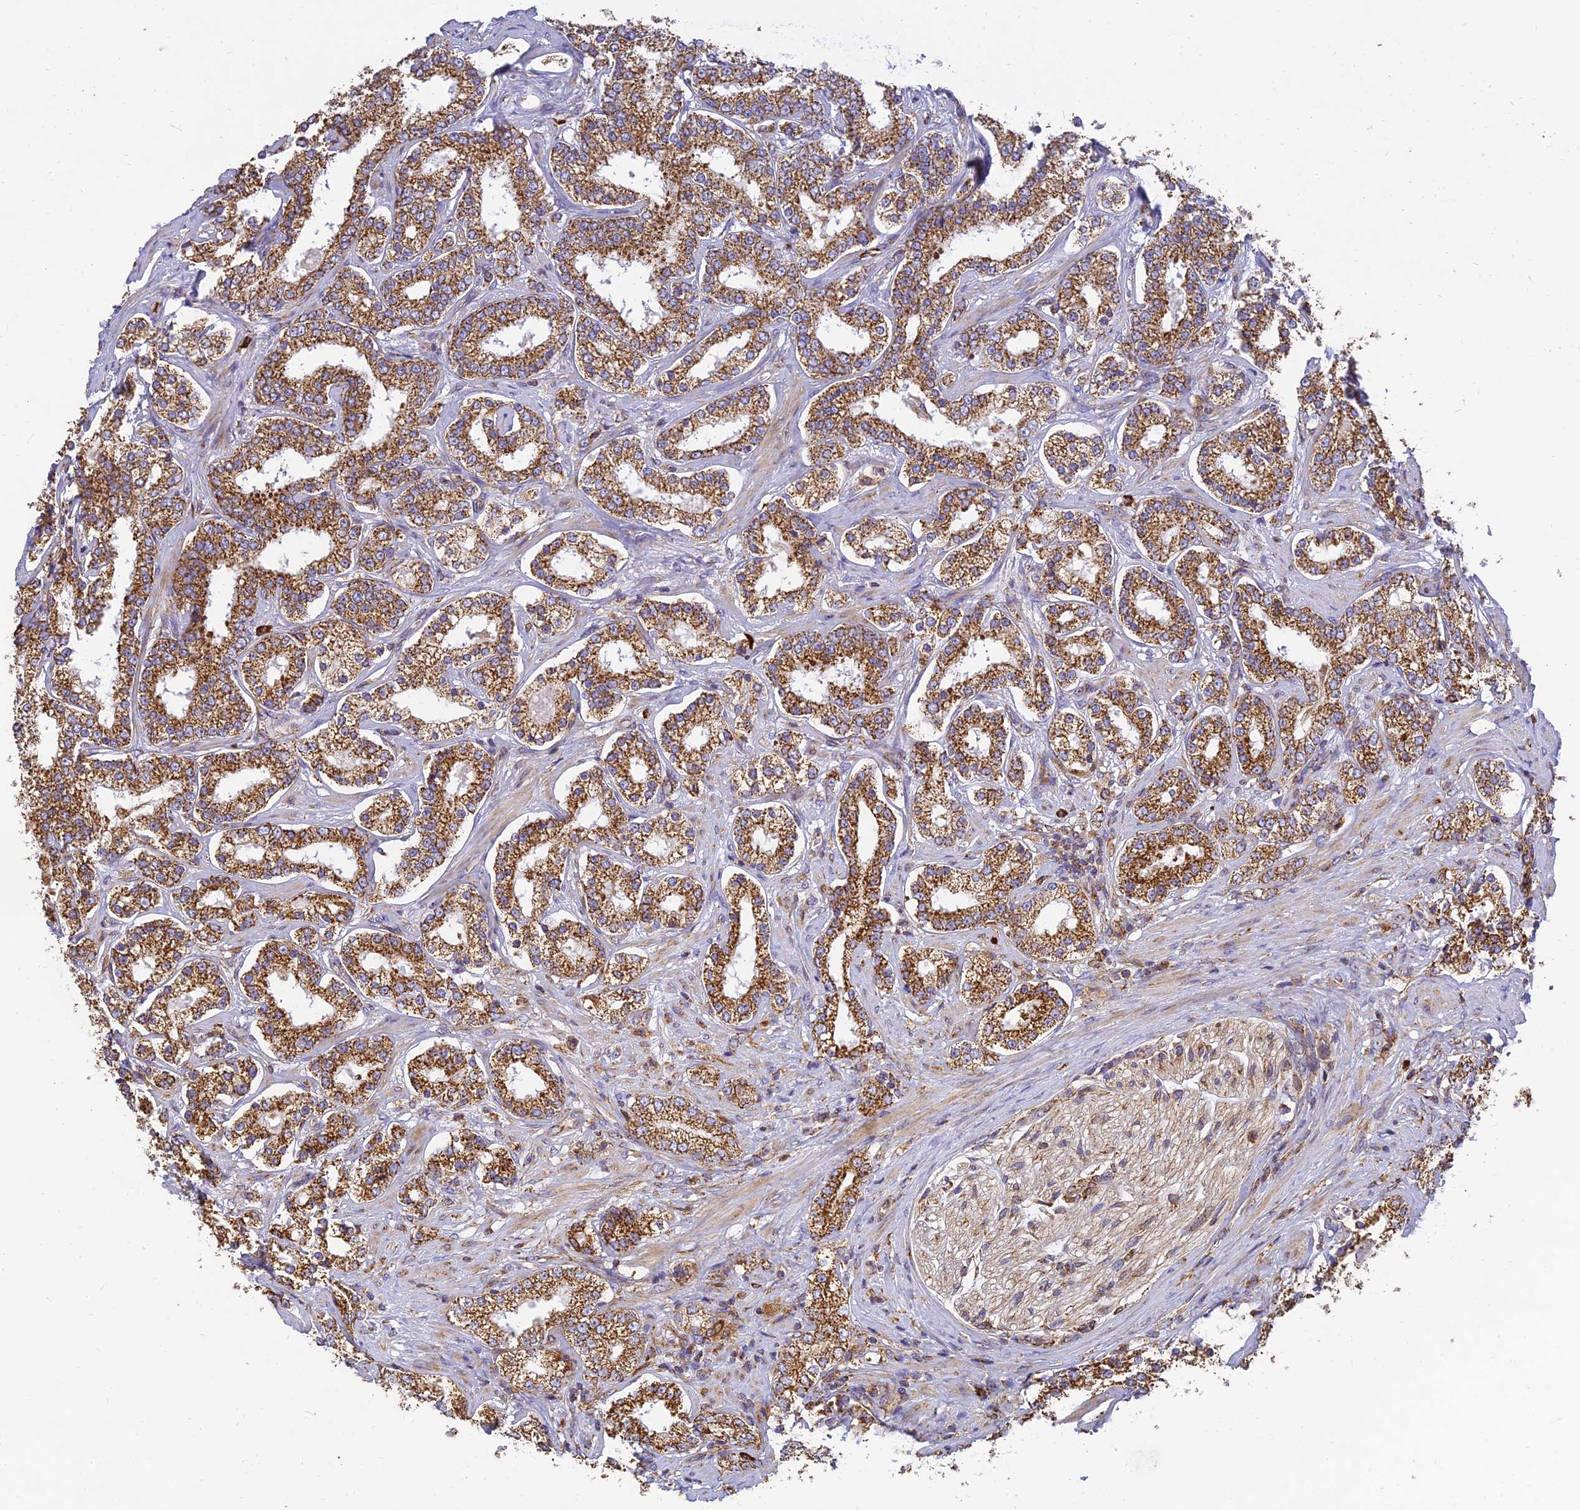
{"staining": {"intensity": "strong", "quantity": ">75%", "location": "cytoplasmic/membranous"}, "tissue": "prostate cancer", "cell_type": "Tumor cells", "image_type": "cancer", "snomed": [{"axis": "morphology", "description": "Normal tissue, NOS"}, {"axis": "morphology", "description": "Adenocarcinoma, High grade"}, {"axis": "topography", "description": "Prostate"}], "caption": "Protein staining by immunohistochemistry reveals strong cytoplasmic/membranous staining in approximately >75% of tumor cells in high-grade adenocarcinoma (prostate).", "gene": "THUMPD2", "patient": {"sex": "male", "age": 83}}